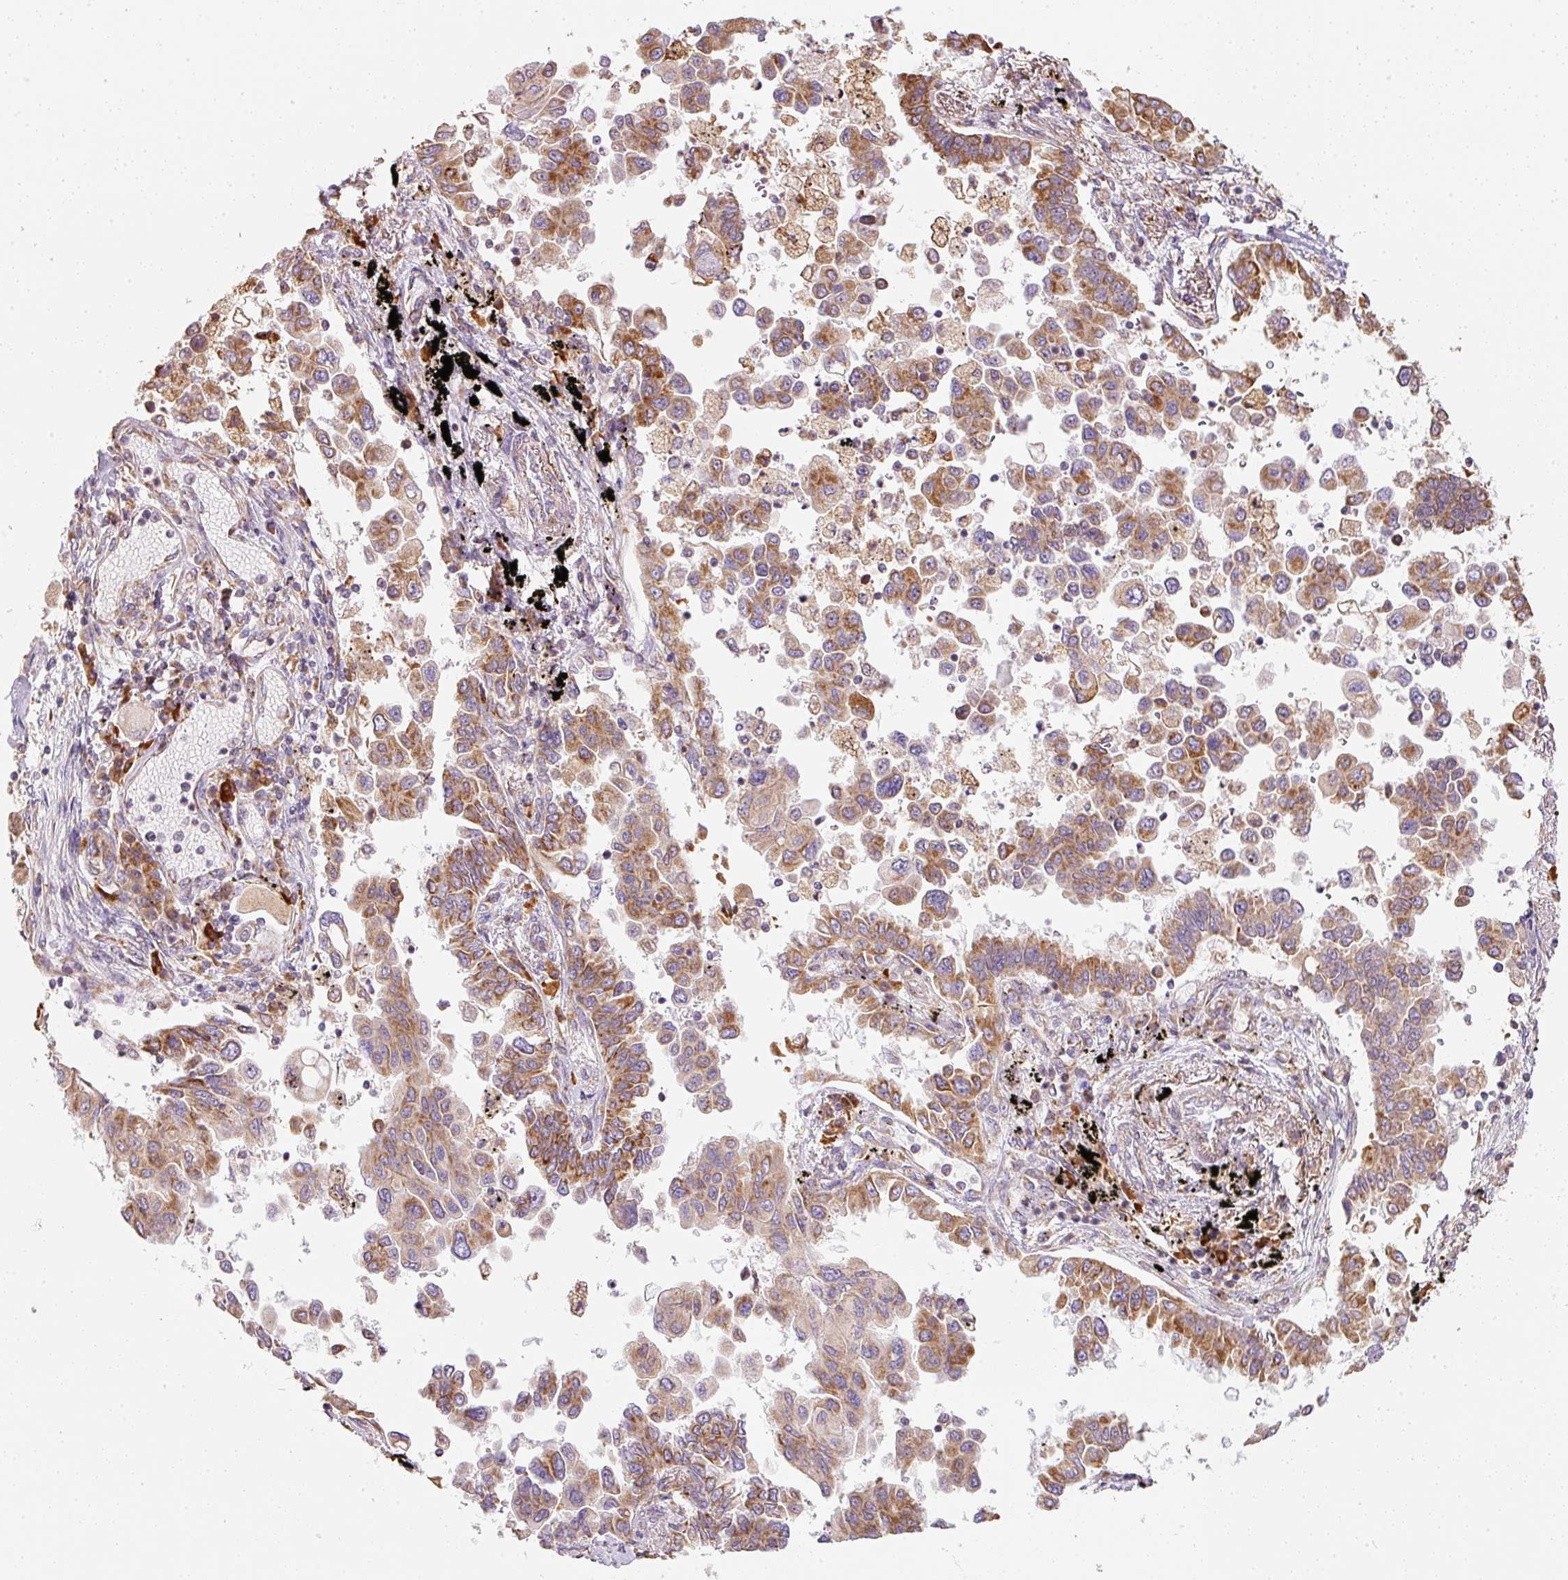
{"staining": {"intensity": "moderate", "quantity": ">75%", "location": "cytoplasmic/membranous"}, "tissue": "lung cancer", "cell_type": "Tumor cells", "image_type": "cancer", "snomed": [{"axis": "morphology", "description": "Adenocarcinoma, NOS"}, {"axis": "topography", "description": "Lung"}], "caption": "Immunohistochemical staining of human lung cancer (adenocarcinoma) displays medium levels of moderate cytoplasmic/membranous protein staining in about >75% of tumor cells.", "gene": "MORN4", "patient": {"sex": "female", "age": 67}}